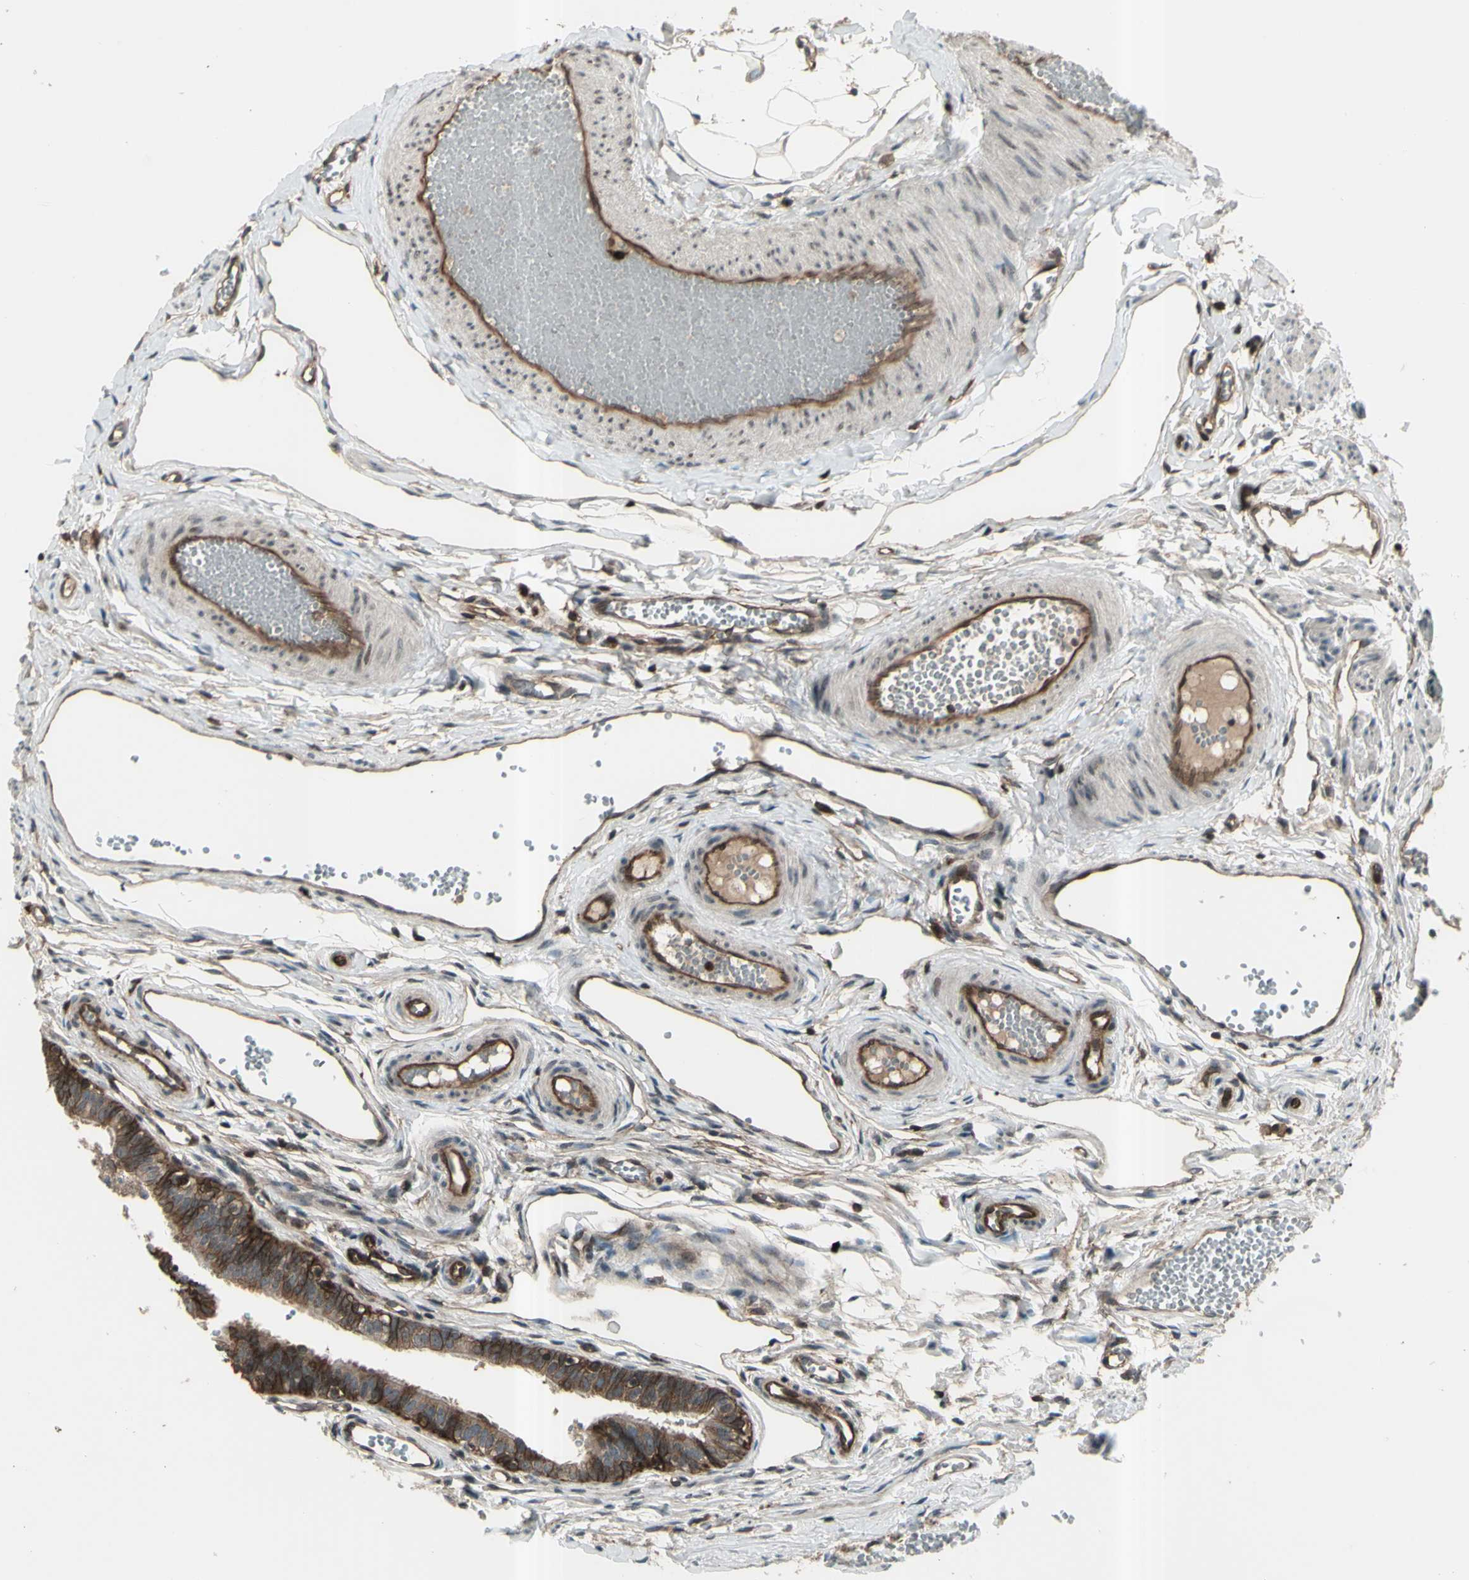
{"staining": {"intensity": "strong", "quantity": ">75%", "location": "cytoplasmic/membranous"}, "tissue": "fallopian tube", "cell_type": "Glandular cells", "image_type": "normal", "snomed": [{"axis": "morphology", "description": "Normal tissue, NOS"}, {"axis": "topography", "description": "Fallopian tube"}, {"axis": "topography", "description": "Placenta"}], "caption": "A brown stain labels strong cytoplasmic/membranous positivity of a protein in glandular cells of benign fallopian tube.", "gene": "FXYD5", "patient": {"sex": "female", "age": 34}}